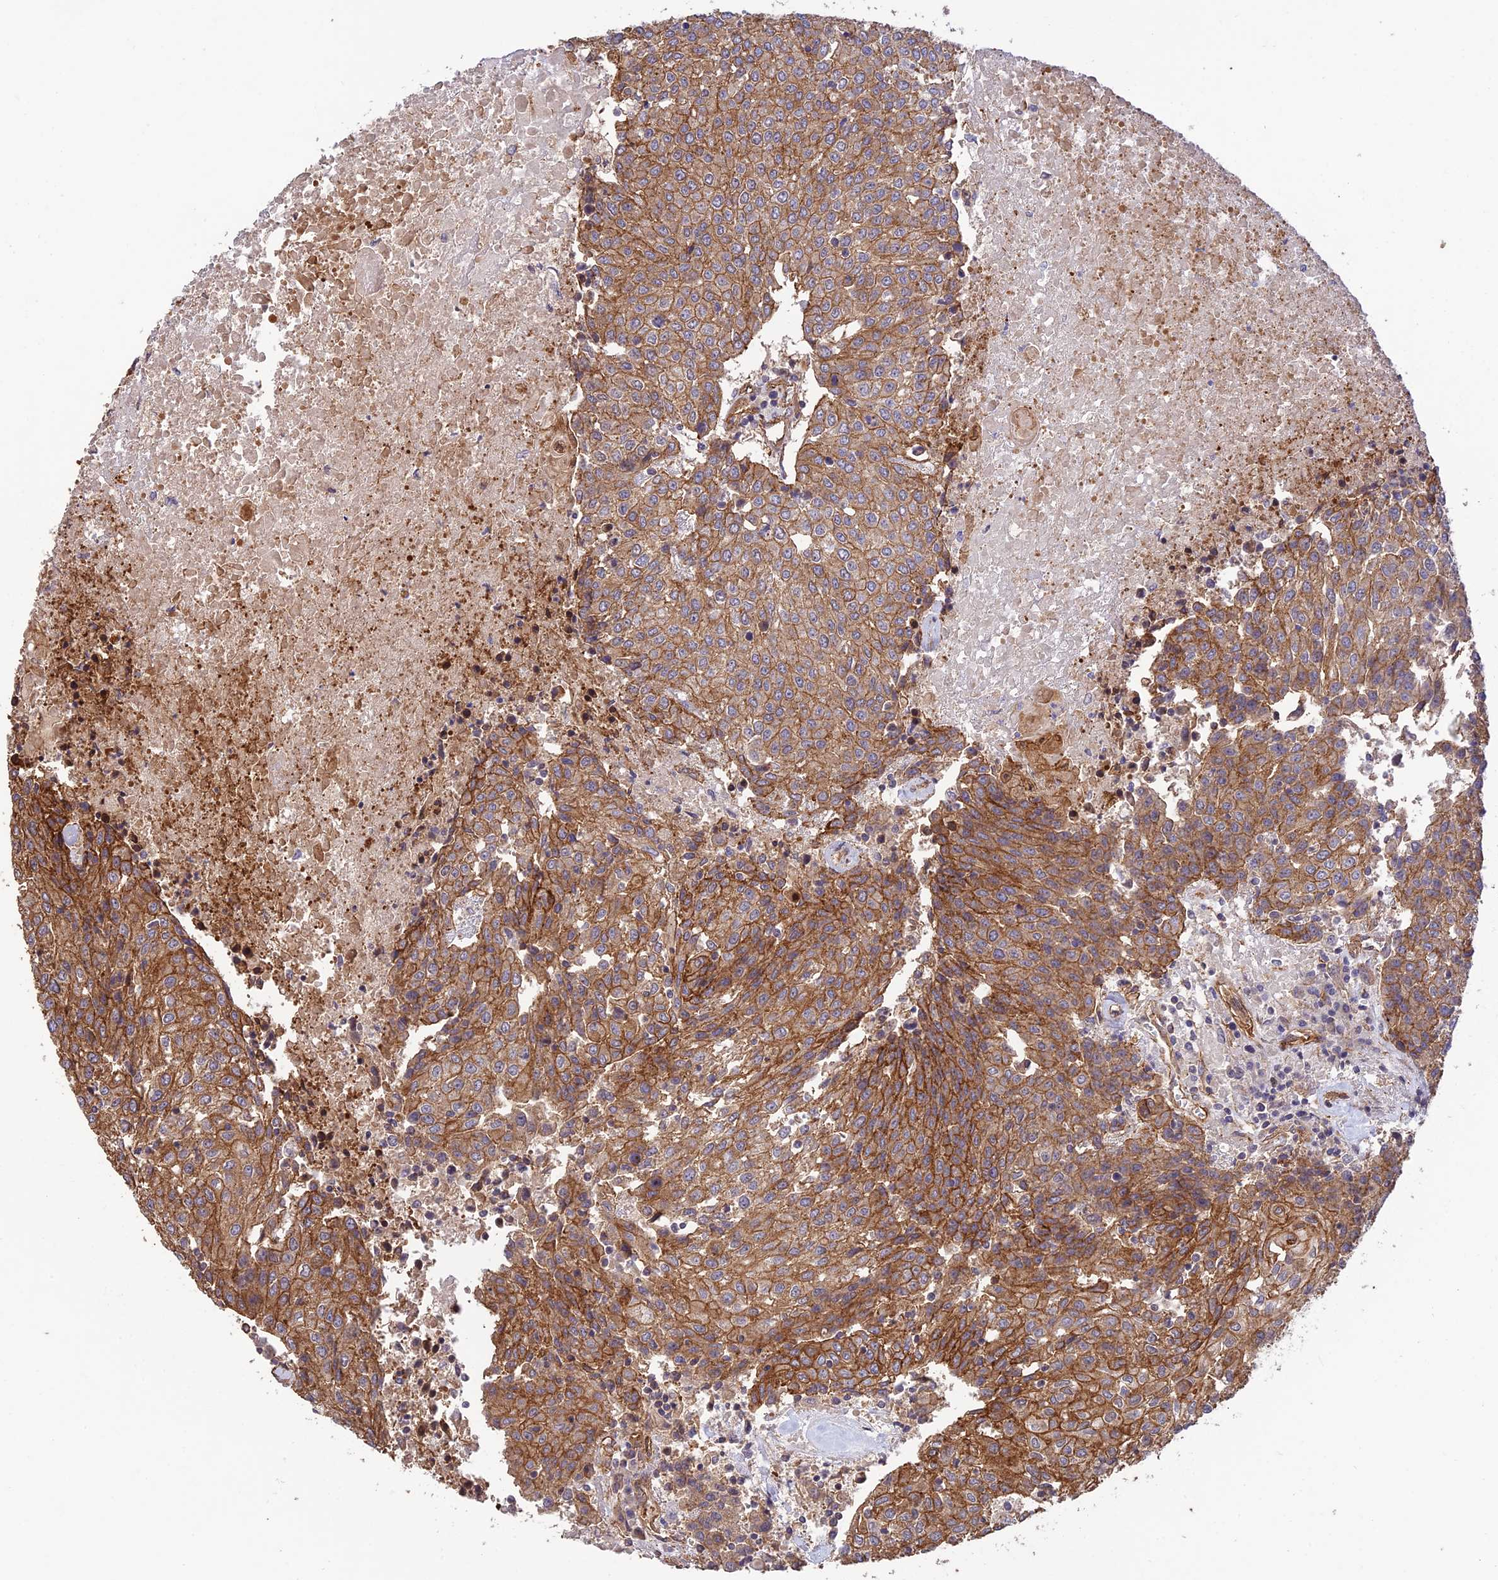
{"staining": {"intensity": "moderate", "quantity": ">75%", "location": "cytoplasmic/membranous"}, "tissue": "urothelial cancer", "cell_type": "Tumor cells", "image_type": "cancer", "snomed": [{"axis": "morphology", "description": "Urothelial carcinoma, High grade"}, {"axis": "topography", "description": "Urinary bladder"}], "caption": "The immunohistochemical stain shows moderate cytoplasmic/membranous positivity in tumor cells of urothelial carcinoma (high-grade) tissue.", "gene": "HOMER2", "patient": {"sex": "female", "age": 85}}